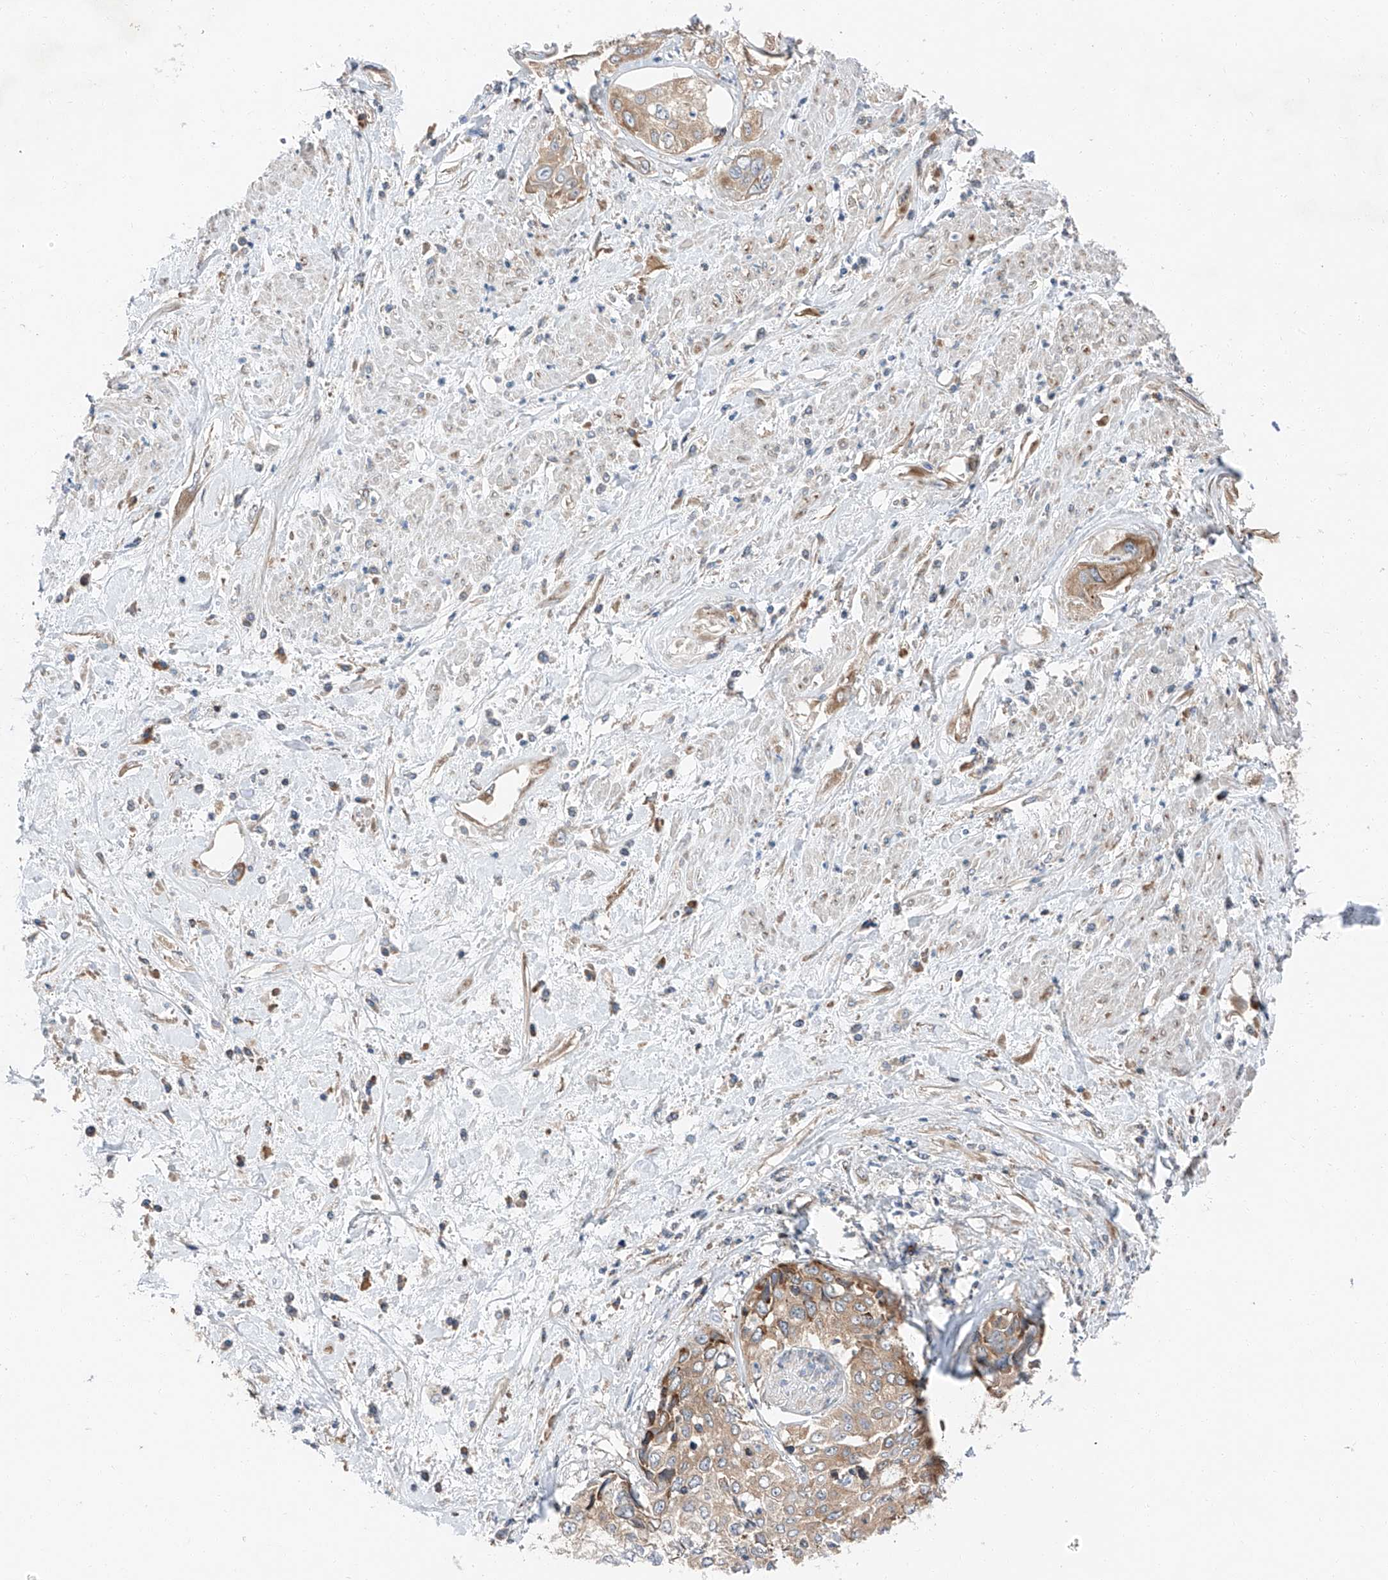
{"staining": {"intensity": "moderate", "quantity": "<25%", "location": "cytoplasmic/membranous"}, "tissue": "cervical cancer", "cell_type": "Tumor cells", "image_type": "cancer", "snomed": [{"axis": "morphology", "description": "Squamous cell carcinoma, NOS"}, {"axis": "topography", "description": "Cervix"}], "caption": "Squamous cell carcinoma (cervical) tissue shows moderate cytoplasmic/membranous staining in approximately <25% of tumor cells", "gene": "ZC3H15", "patient": {"sex": "female", "age": 31}}